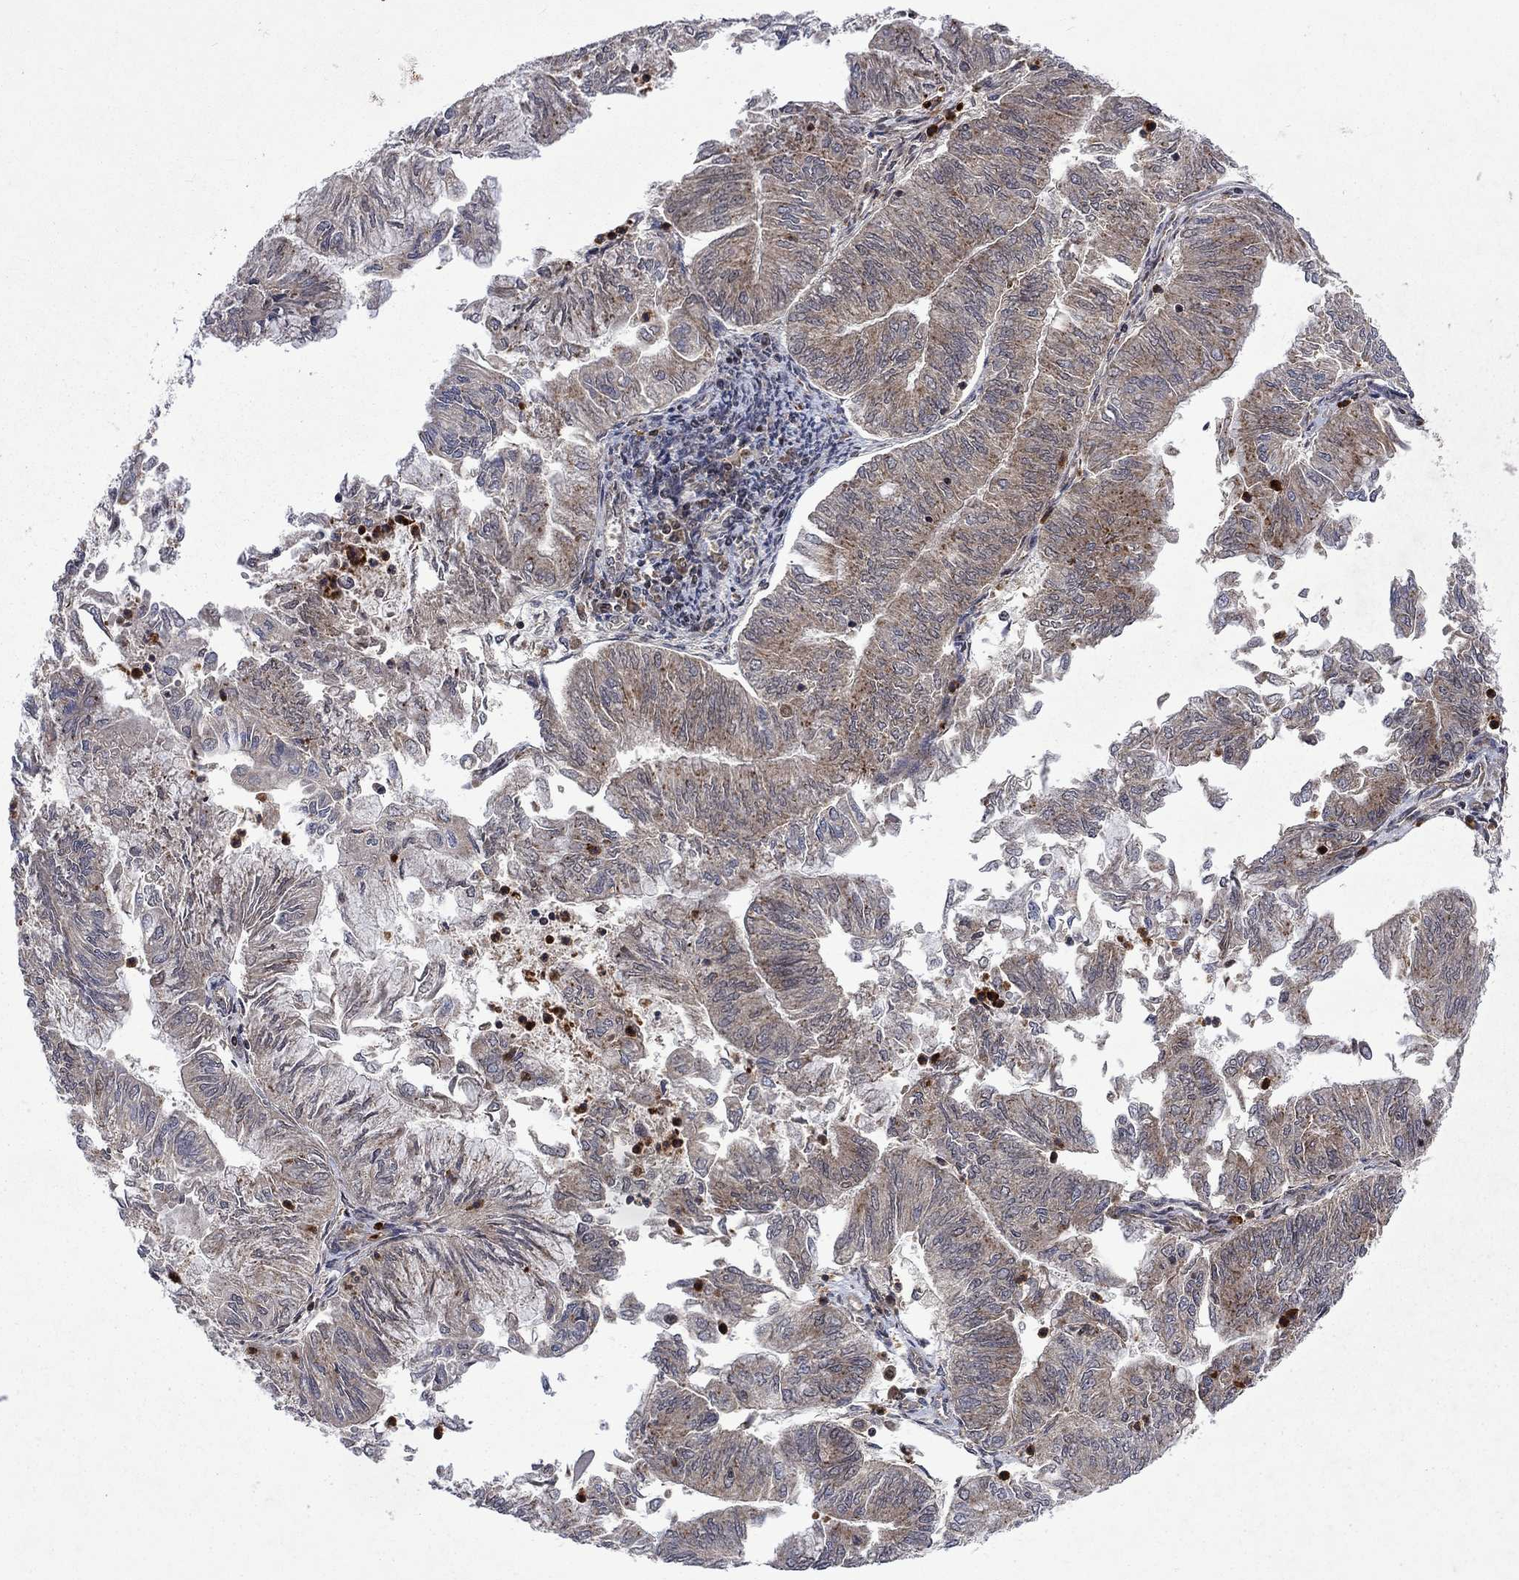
{"staining": {"intensity": "moderate", "quantity": "<25%", "location": "cytoplasmic/membranous"}, "tissue": "endometrial cancer", "cell_type": "Tumor cells", "image_type": "cancer", "snomed": [{"axis": "morphology", "description": "Adenocarcinoma, NOS"}, {"axis": "topography", "description": "Endometrium"}], "caption": "Immunohistochemistry (IHC) photomicrograph of endometrial cancer (adenocarcinoma) stained for a protein (brown), which demonstrates low levels of moderate cytoplasmic/membranous staining in approximately <25% of tumor cells.", "gene": "TMEM33", "patient": {"sex": "female", "age": 59}}